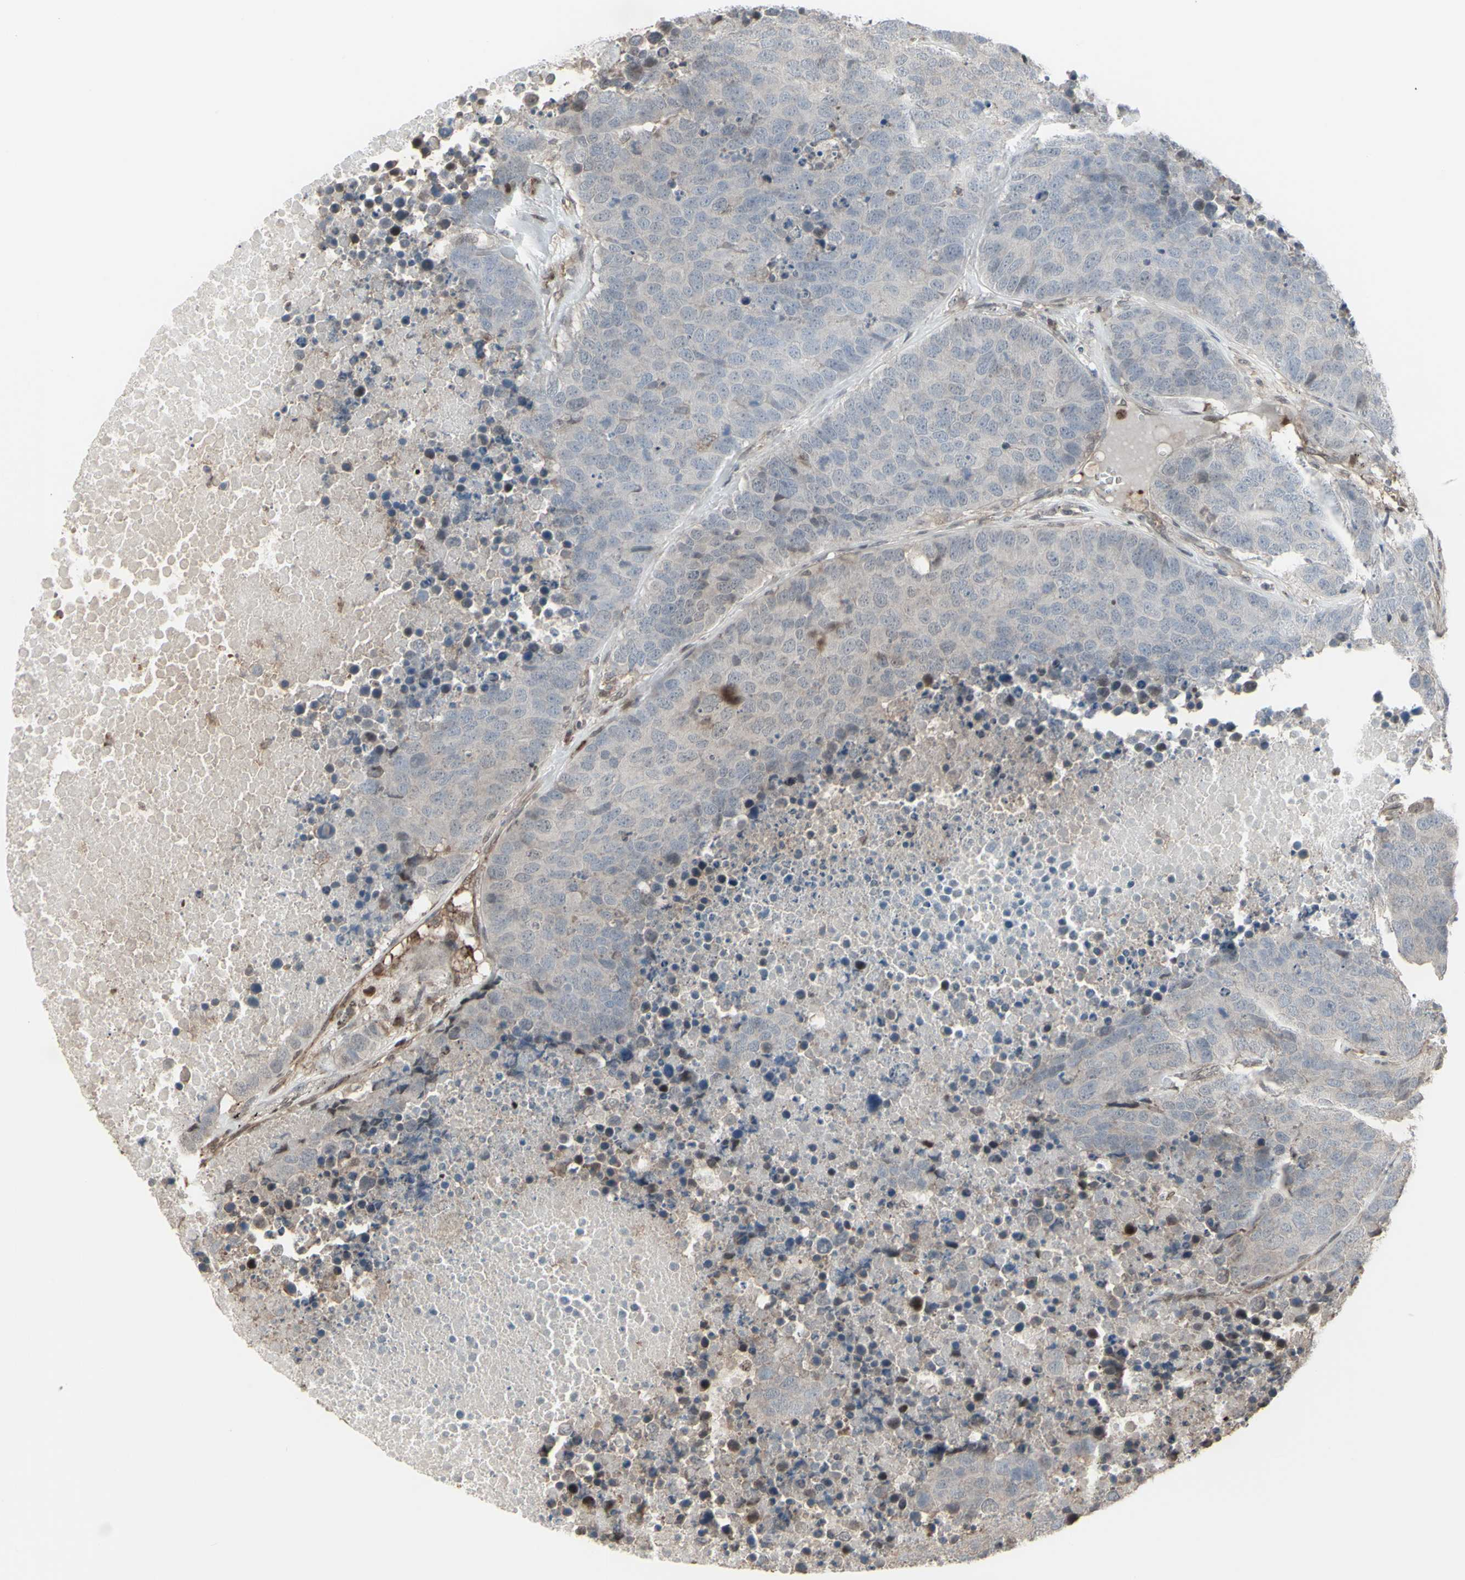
{"staining": {"intensity": "weak", "quantity": "<25%", "location": "cytoplasmic/membranous"}, "tissue": "carcinoid", "cell_type": "Tumor cells", "image_type": "cancer", "snomed": [{"axis": "morphology", "description": "Carcinoid, malignant, NOS"}, {"axis": "topography", "description": "Lung"}], "caption": "Histopathology image shows no significant protein positivity in tumor cells of carcinoid.", "gene": "CD33", "patient": {"sex": "male", "age": 60}}